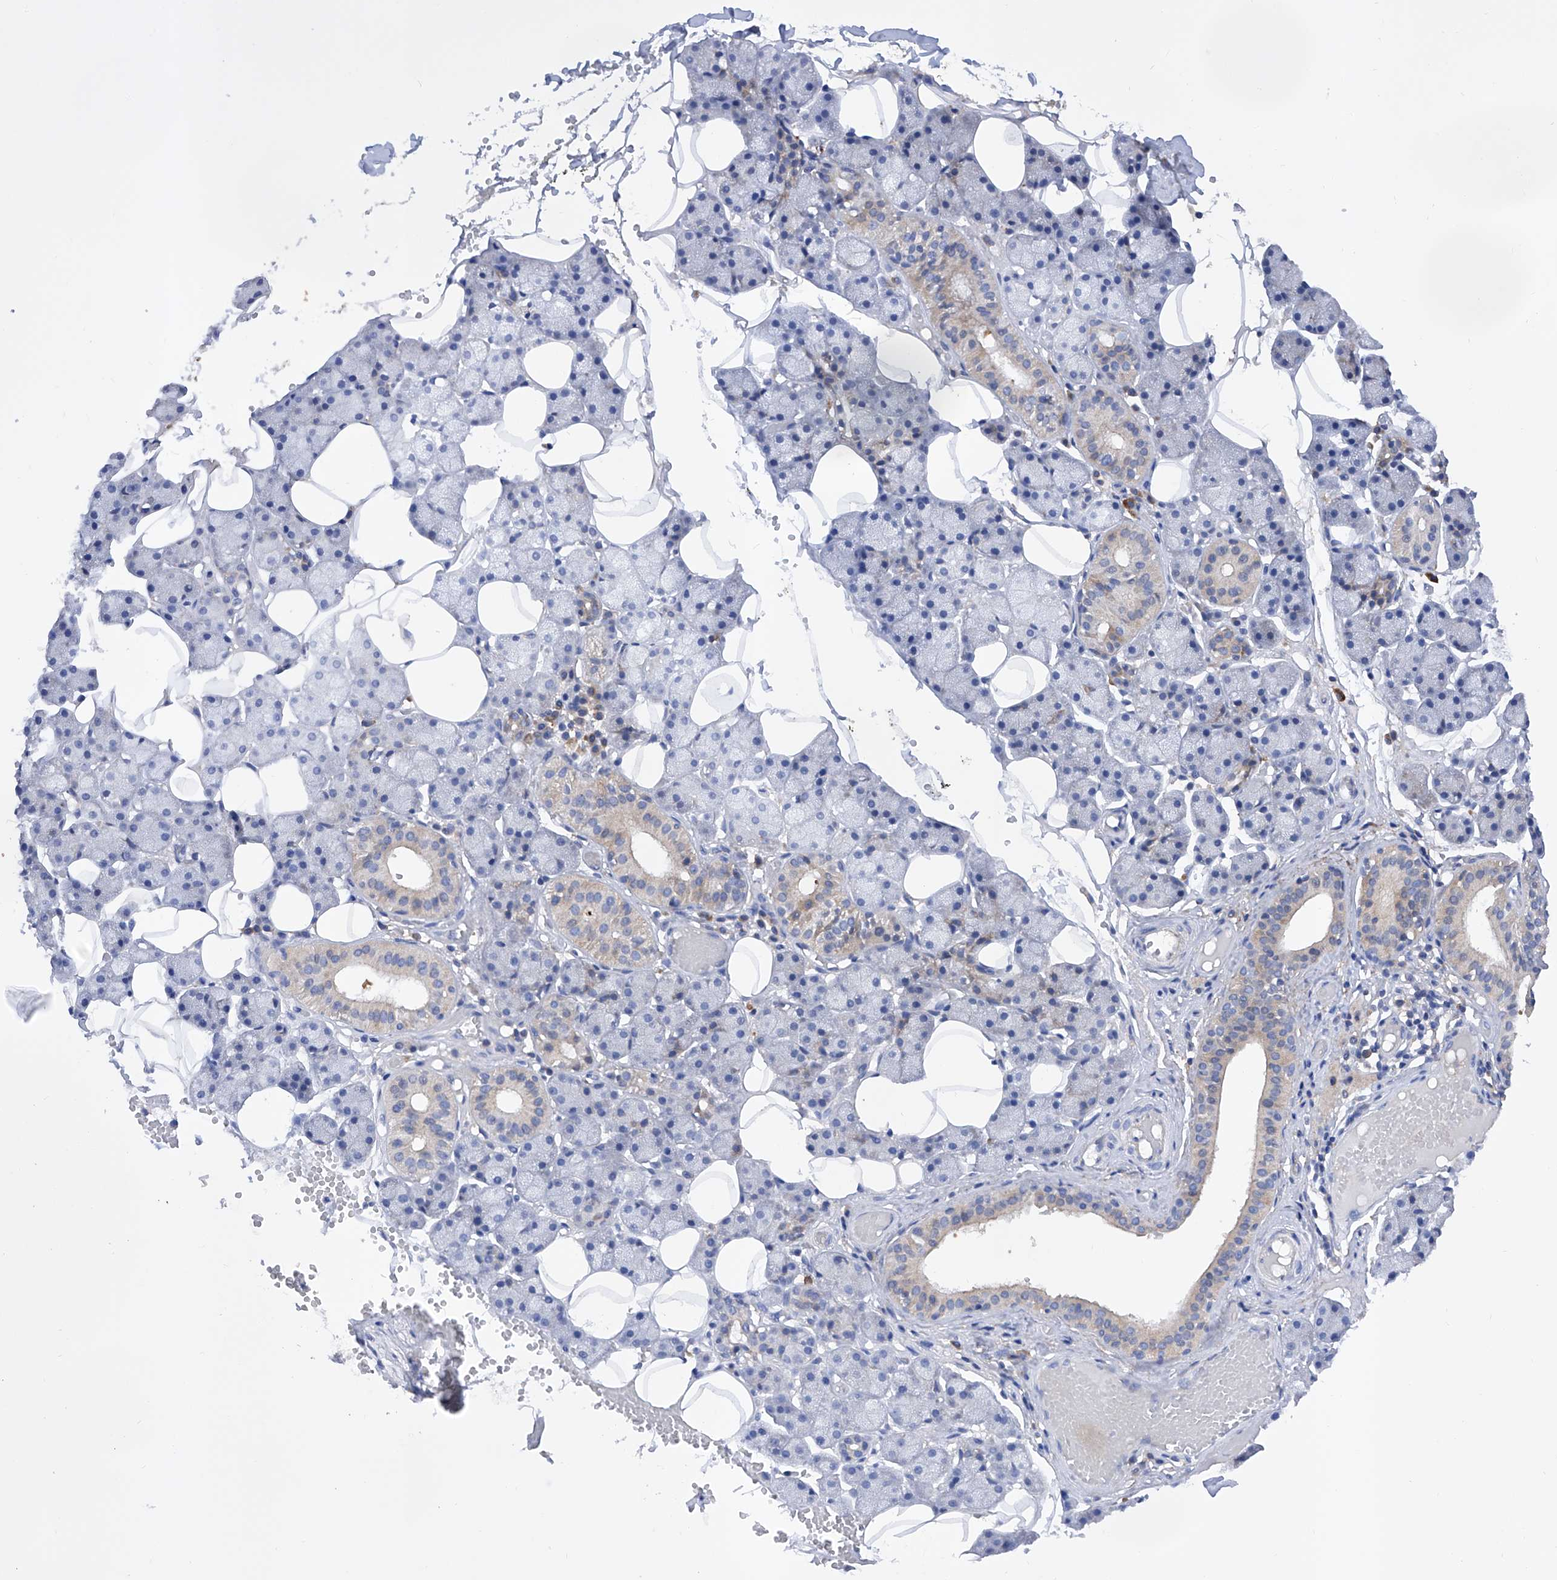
{"staining": {"intensity": "moderate", "quantity": "<25%", "location": "cytoplasmic/membranous"}, "tissue": "salivary gland", "cell_type": "Glandular cells", "image_type": "normal", "snomed": [{"axis": "morphology", "description": "Normal tissue, NOS"}, {"axis": "topography", "description": "Salivary gland"}], "caption": "High-power microscopy captured an immunohistochemistry micrograph of unremarkable salivary gland, revealing moderate cytoplasmic/membranous expression in approximately <25% of glandular cells.", "gene": "INPP5B", "patient": {"sex": "female", "age": 33}}